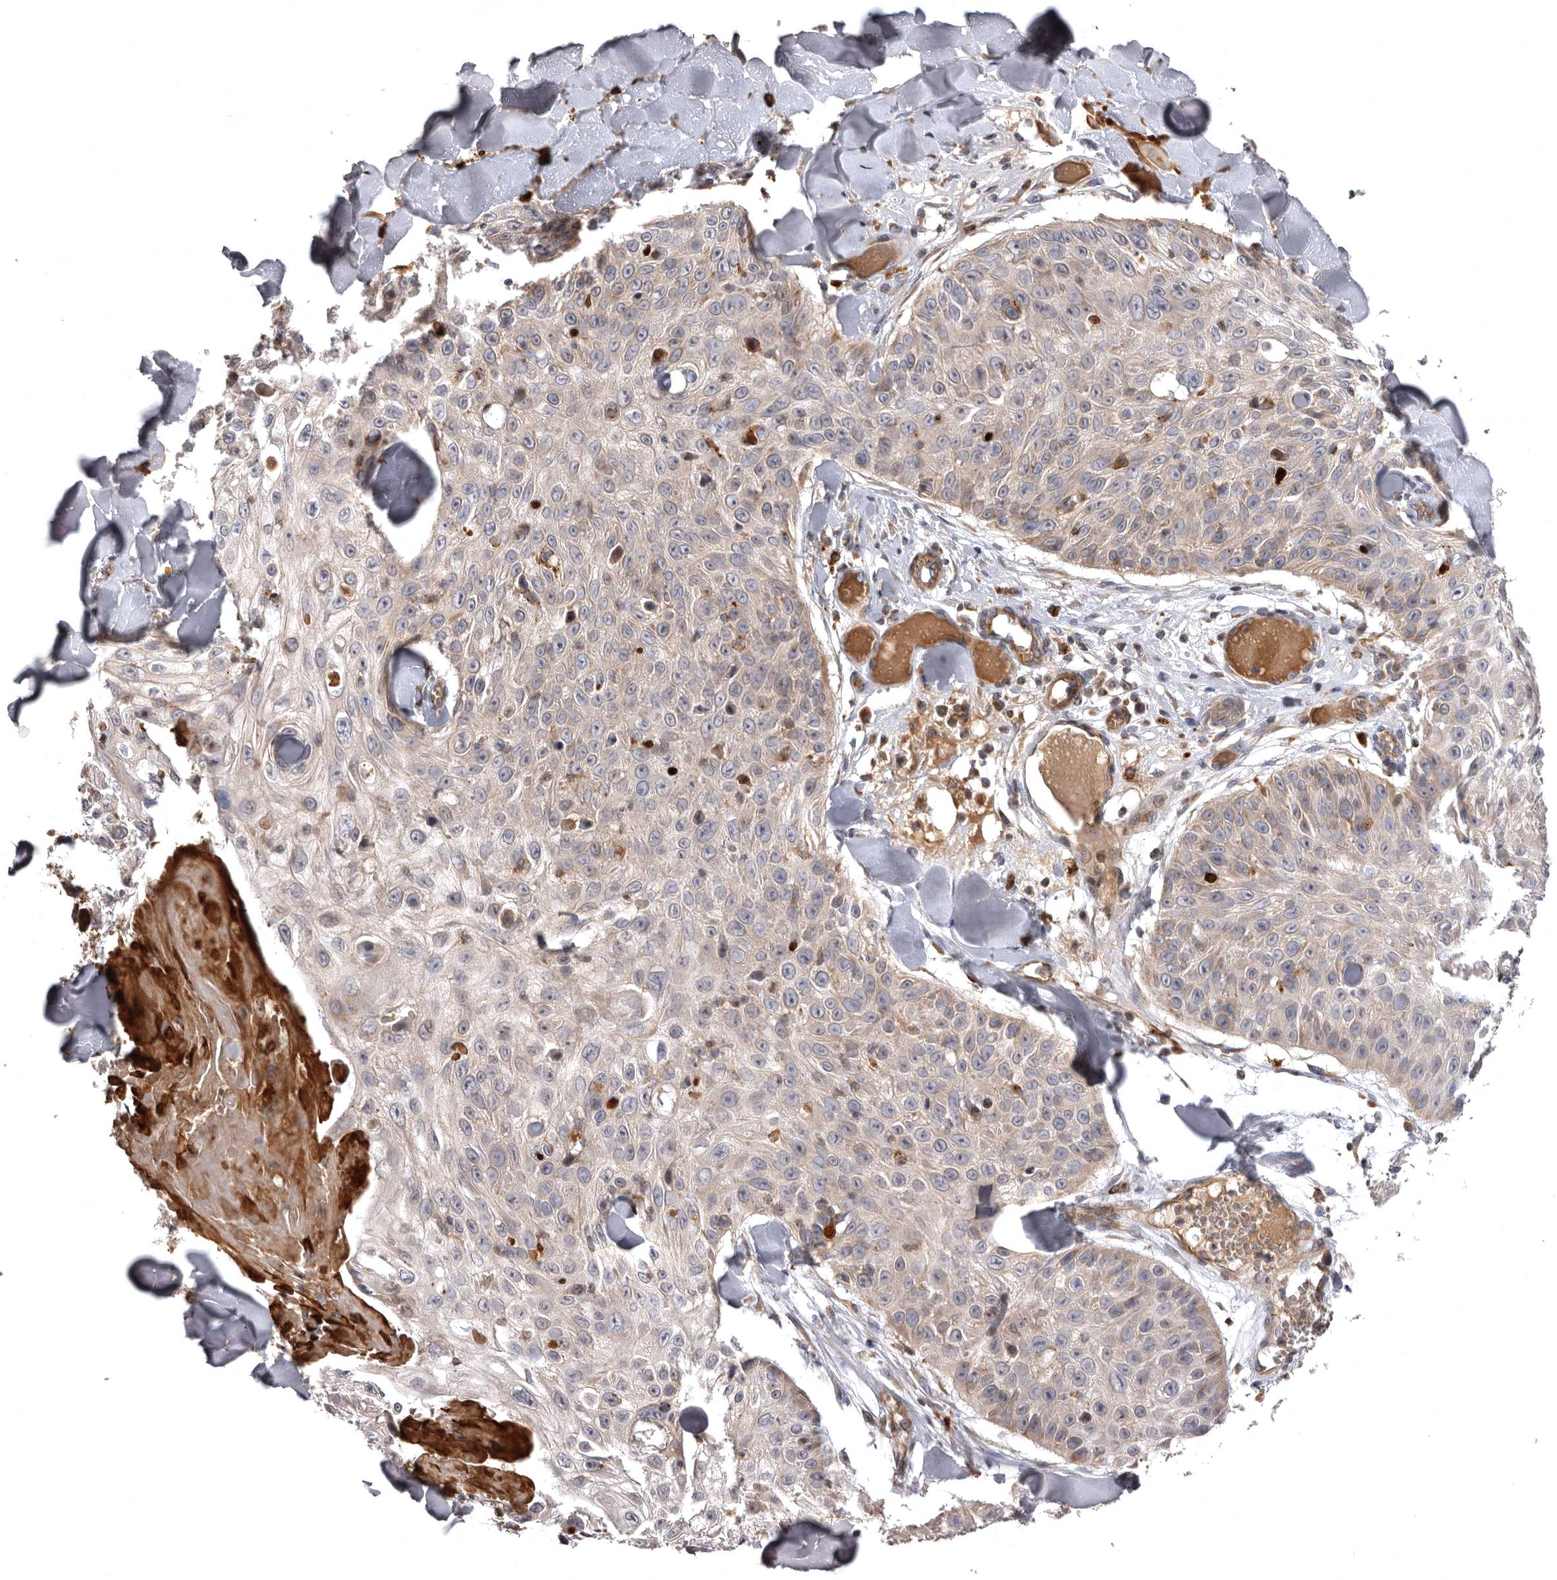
{"staining": {"intensity": "negative", "quantity": "none", "location": "none"}, "tissue": "skin cancer", "cell_type": "Tumor cells", "image_type": "cancer", "snomed": [{"axis": "morphology", "description": "Squamous cell carcinoma, NOS"}, {"axis": "topography", "description": "Skin"}], "caption": "DAB (3,3'-diaminobenzidine) immunohistochemical staining of skin cancer exhibits no significant expression in tumor cells.", "gene": "ADCY2", "patient": {"sex": "male", "age": 86}}